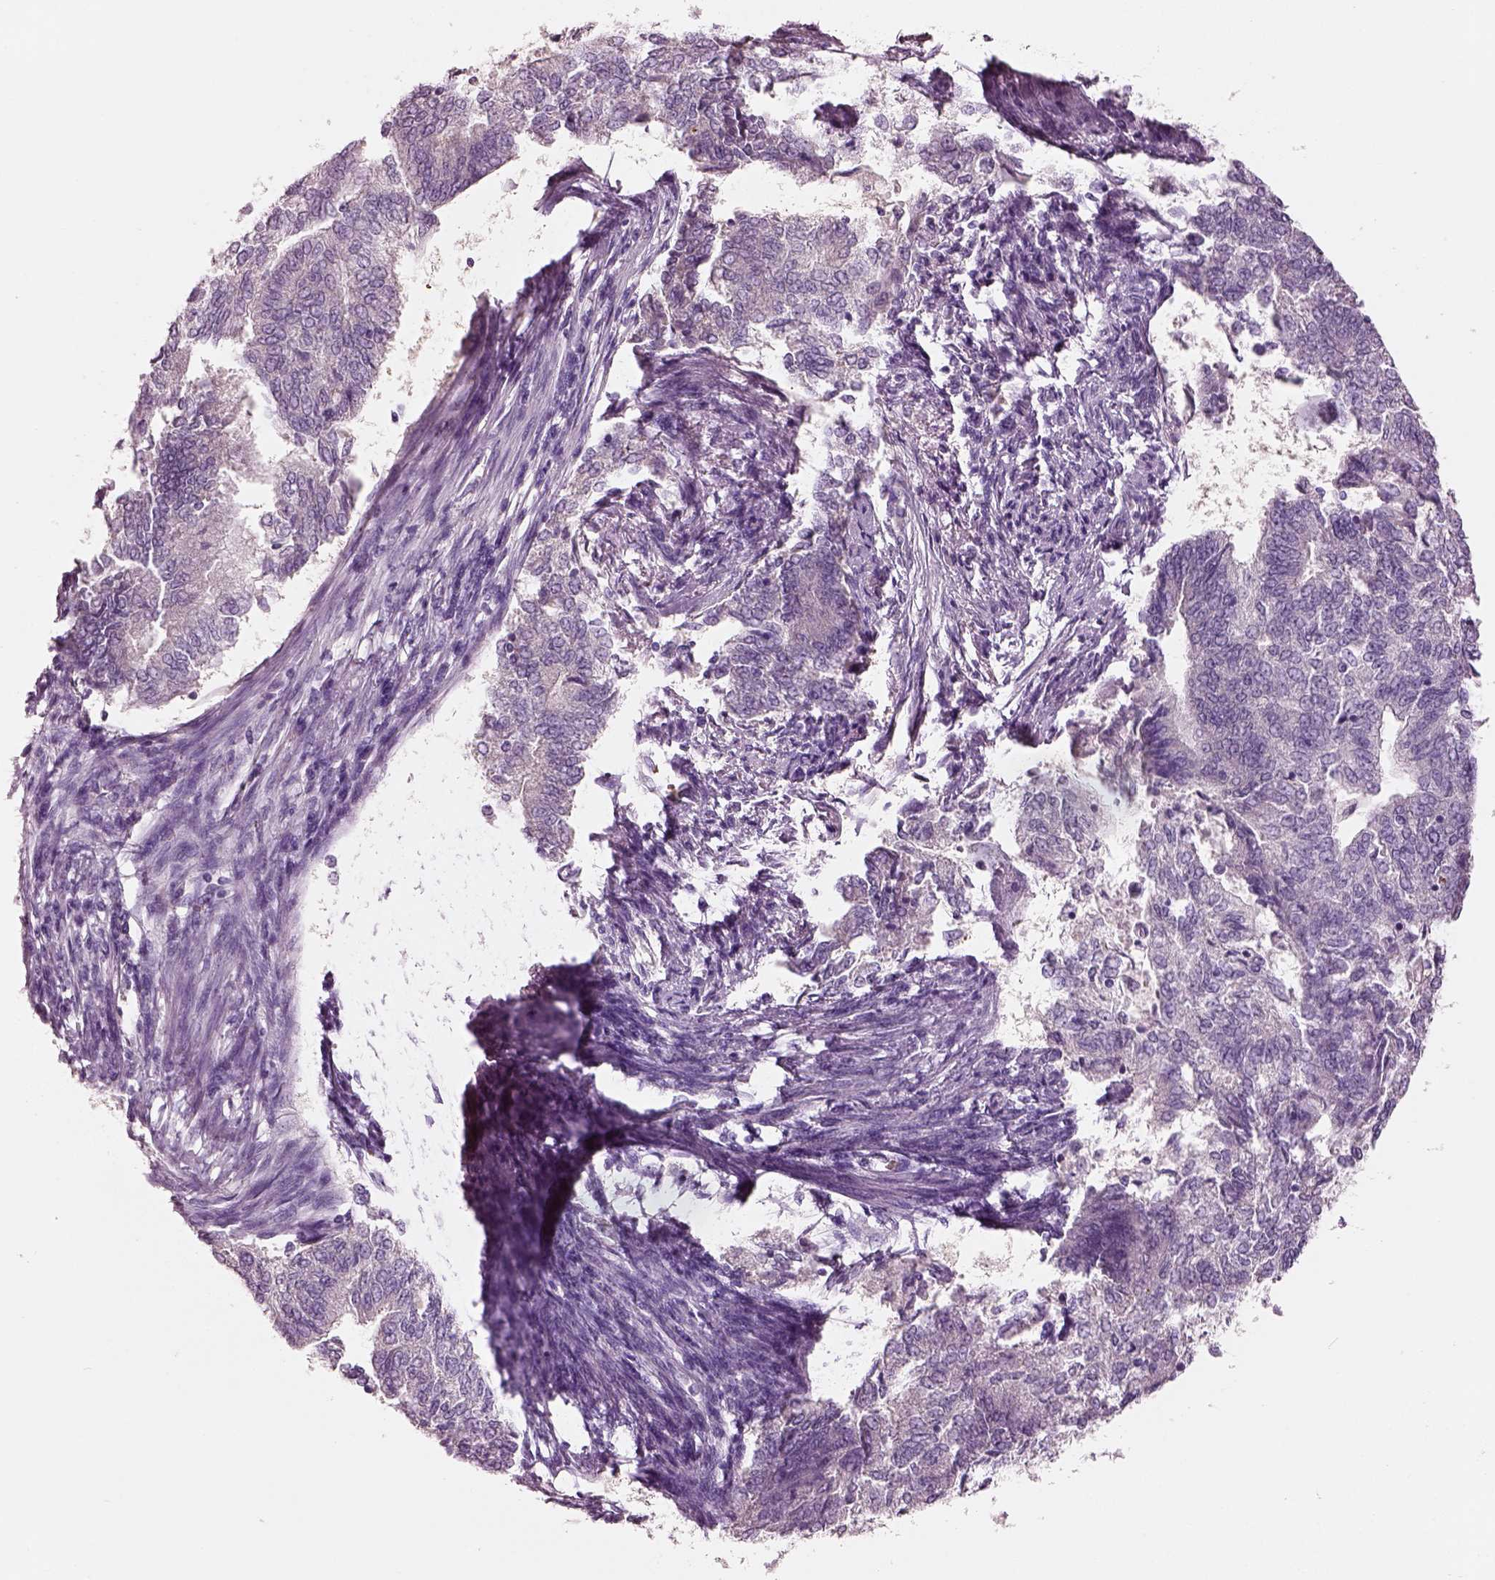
{"staining": {"intensity": "negative", "quantity": "none", "location": "none"}, "tissue": "endometrial cancer", "cell_type": "Tumor cells", "image_type": "cancer", "snomed": [{"axis": "morphology", "description": "Adenocarcinoma, NOS"}, {"axis": "topography", "description": "Endometrium"}], "caption": "Histopathology image shows no significant protein staining in tumor cells of endometrial adenocarcinoma.", "gene": "ELSPBP1", "patient": {"sex": "female", "age": 65}}